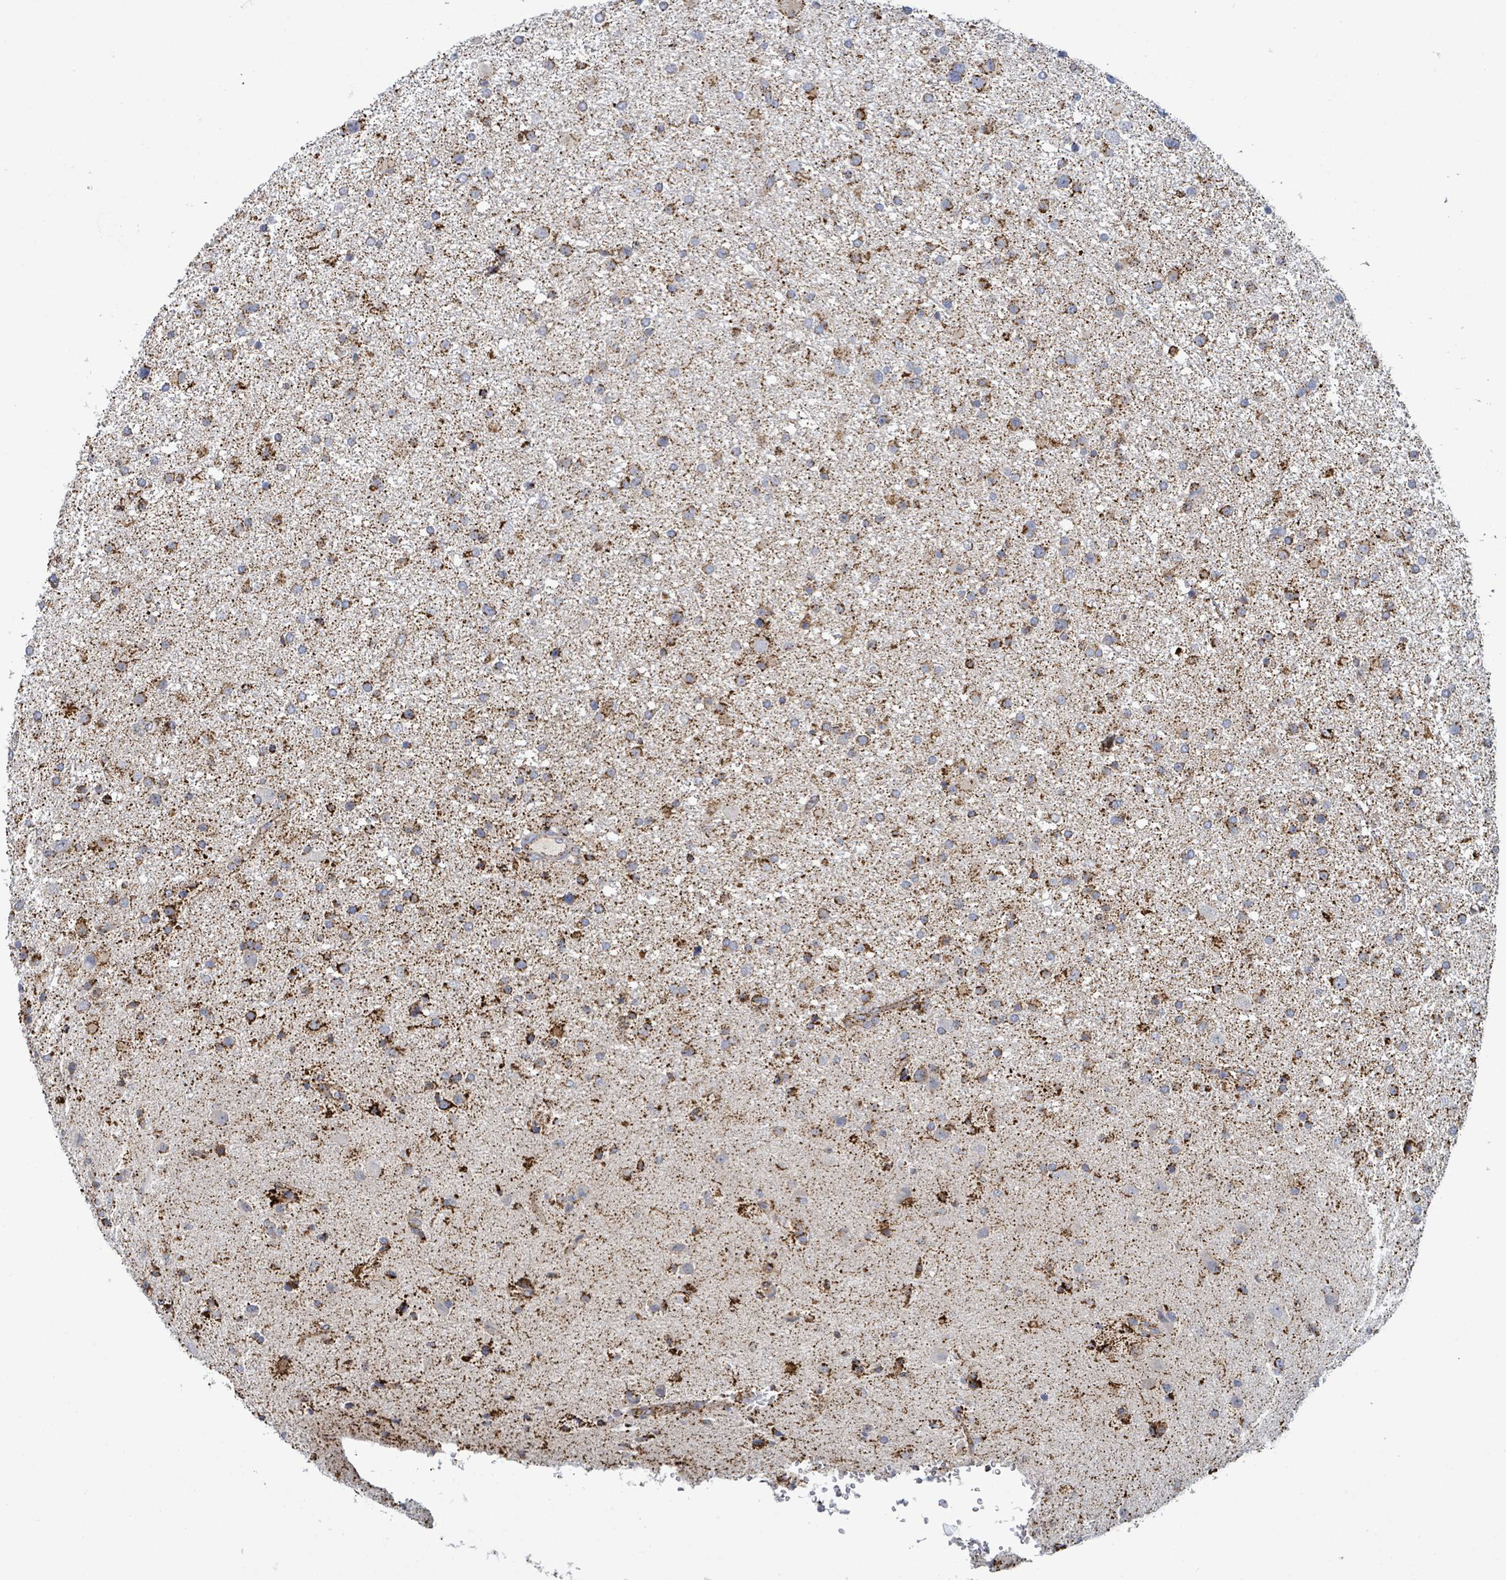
{"staining": {"intensity": "strong", "quantity": "25%-75%", "location": "cytoplasmic/membranous"}, "tissue": "glioma", "cell_type": "Tumor cells", "image_type": "cancer", "snomed": [{"axis": "morphology", "description": "Glioma, malignant, Low grade"}, {"axis": "topography", "description": "Brain"}], "caption": "Immunohistochemistry (IHC) micrograph of neoplastic tissue: glioma stained using immunohistochemistry (IHC) exhibits high levels of strong protein expression localized specifically in the cytoplasmic/membranous of tumor cells, appearing as a cytoplasmic/membranous brown color.", "gene": "SUCLG2", "patient": {"sex": "female", "age": 32}}